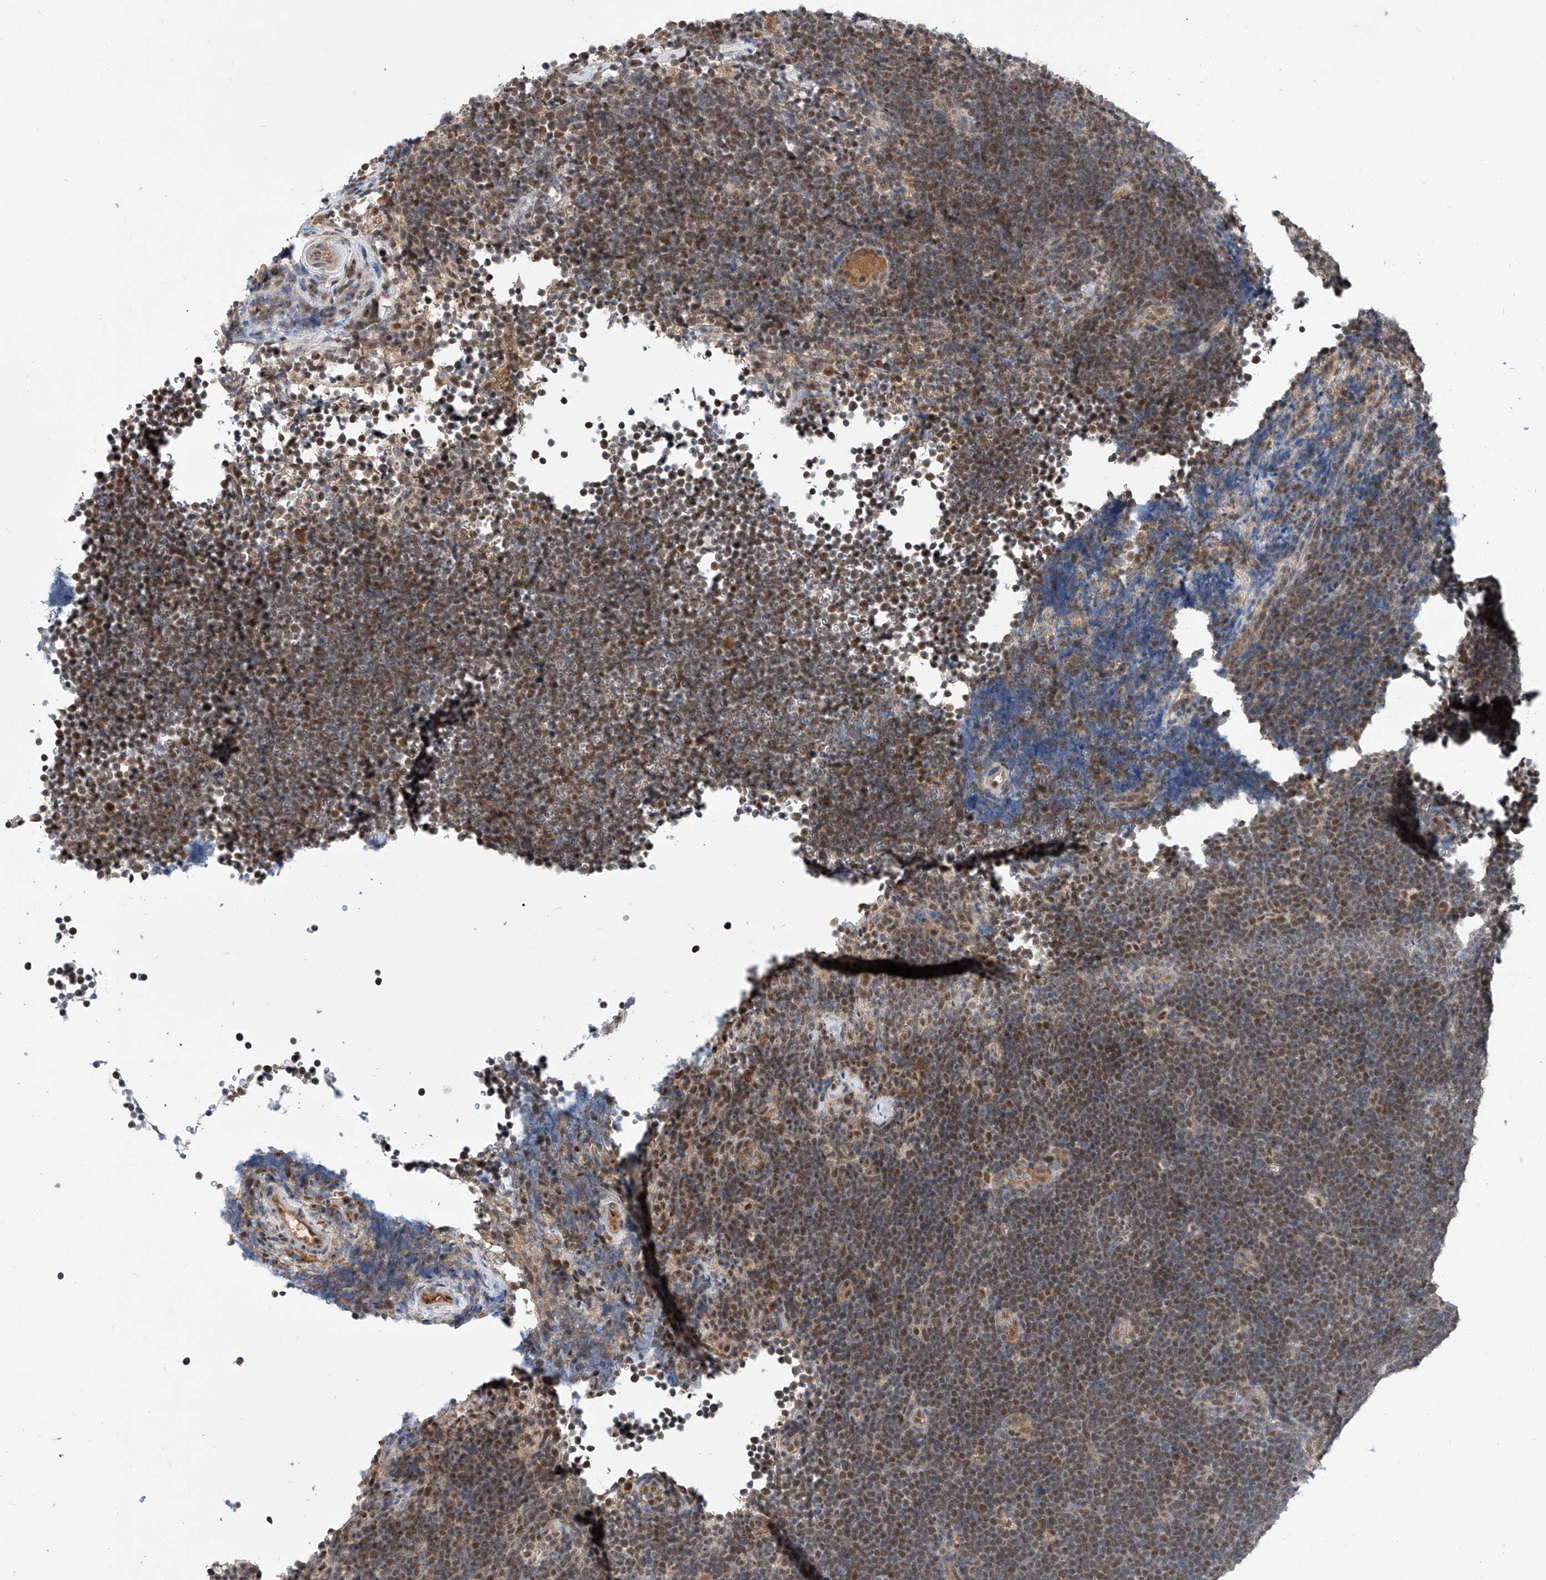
{"staining": {"intensity": "moderate", "quantity": ">75%", "location": "nuclear"}, "tissue": "lymphoma", "cell_type": "Tumor cells", "image_type": "cancer", "snomed": [{"axis": "morphology", "description": "Malignant lymphoma, non-Hodgkin's type, High grade"}, {"axis": "topography", "description": "Lymph node"}], "caption": "Immunohistochemical staining of human lymphoma exhibits medium levels of moderate nuclear protein staining in about >75% of tumor cells.", "gene": "CARMIL3", "patient": {"sex": "male", "age": 13}}